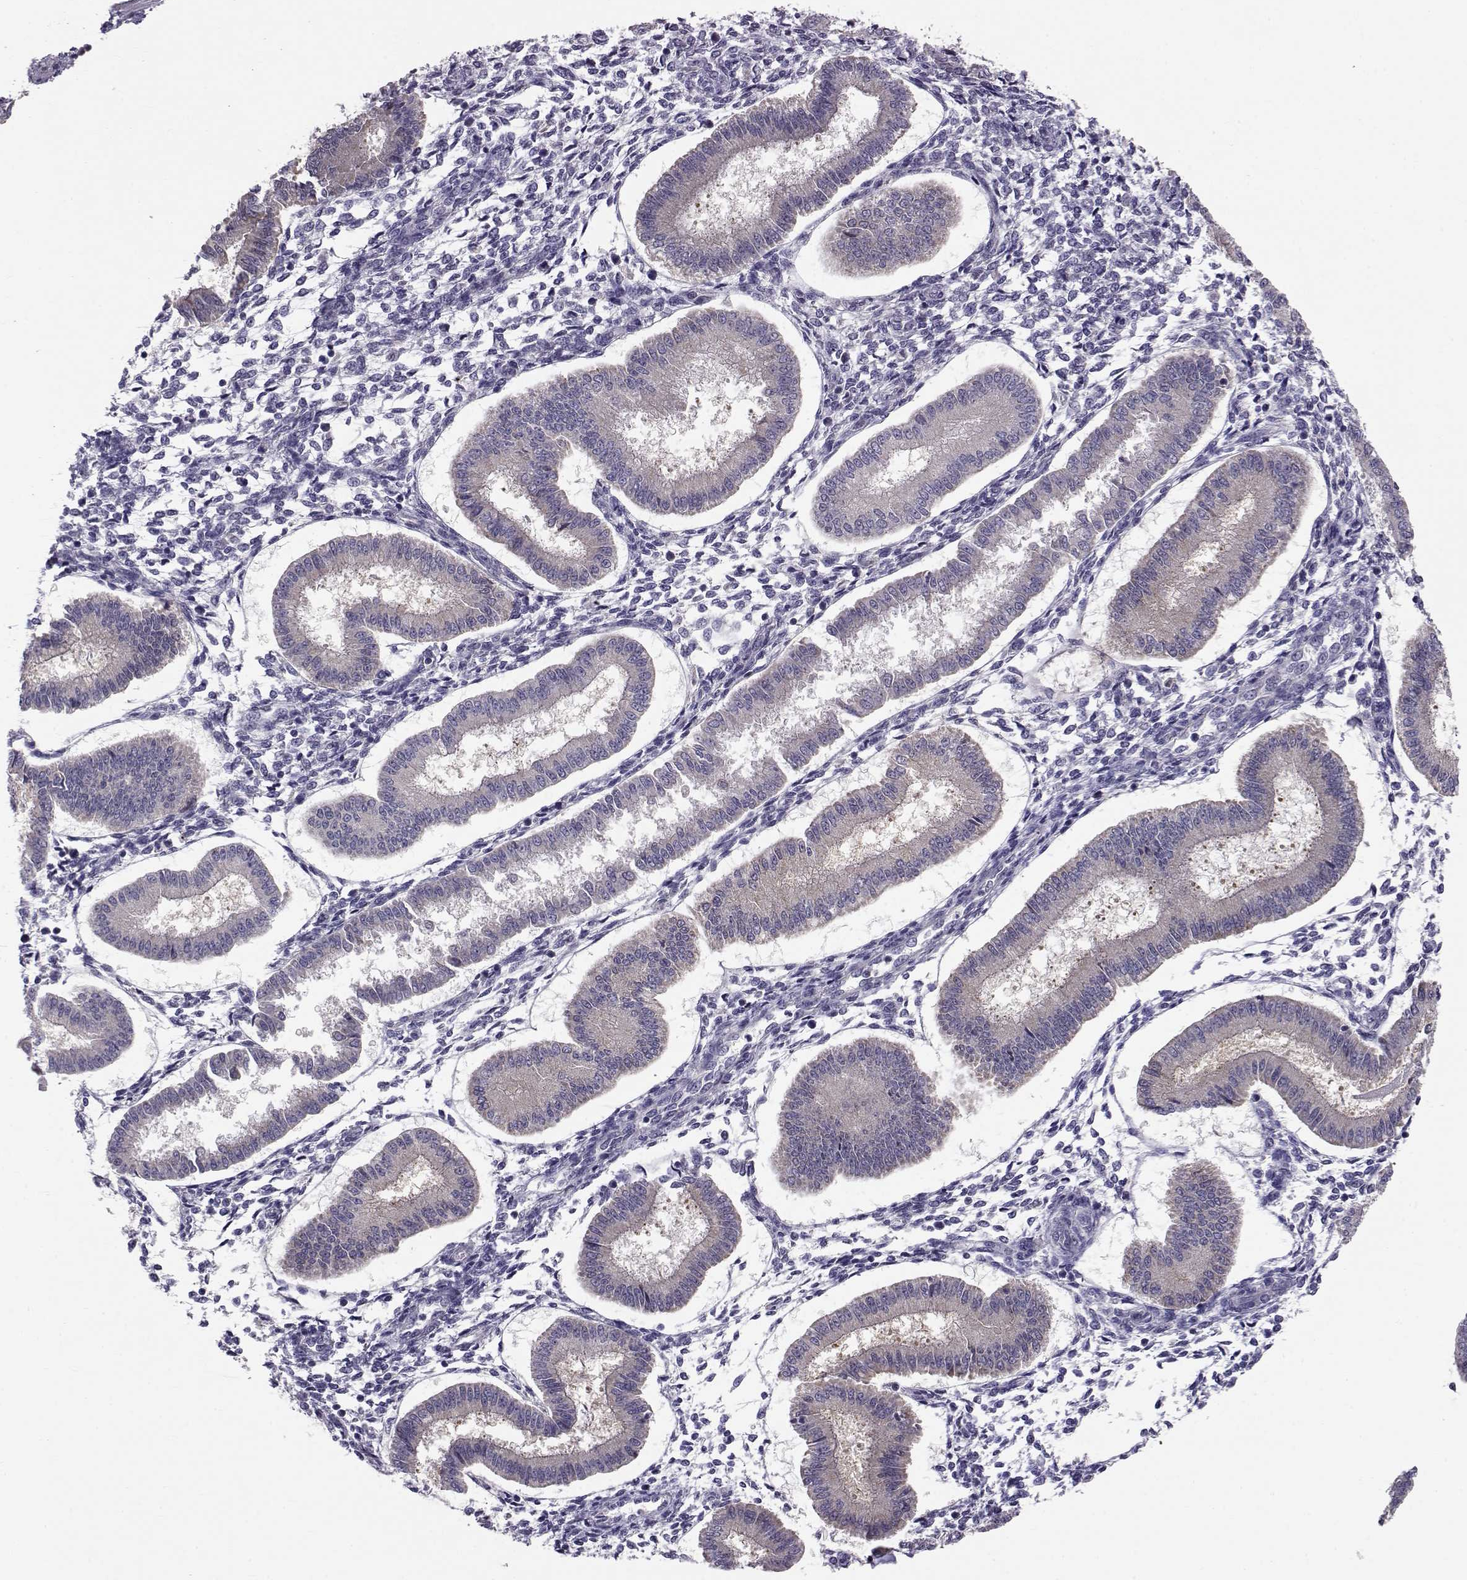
{"staining": {"intensity": "negative", "quantity": "none", "location": "none"}, "tissue": "endometrium", "cell_type": "Cells in endometrial stroma", "image_type": "normal", "snomed": [{"axis": "morphology", "description": "Normal tissue, NOS"}, {"axis": "topography", "description": "Endometrium"}], "caption": "Photomicrograph shows no protein positivity in cells in endometrial stroma of normal endometrium.", "gene": "PEX5L", "patient": {"sex": "female", "age": 43}}